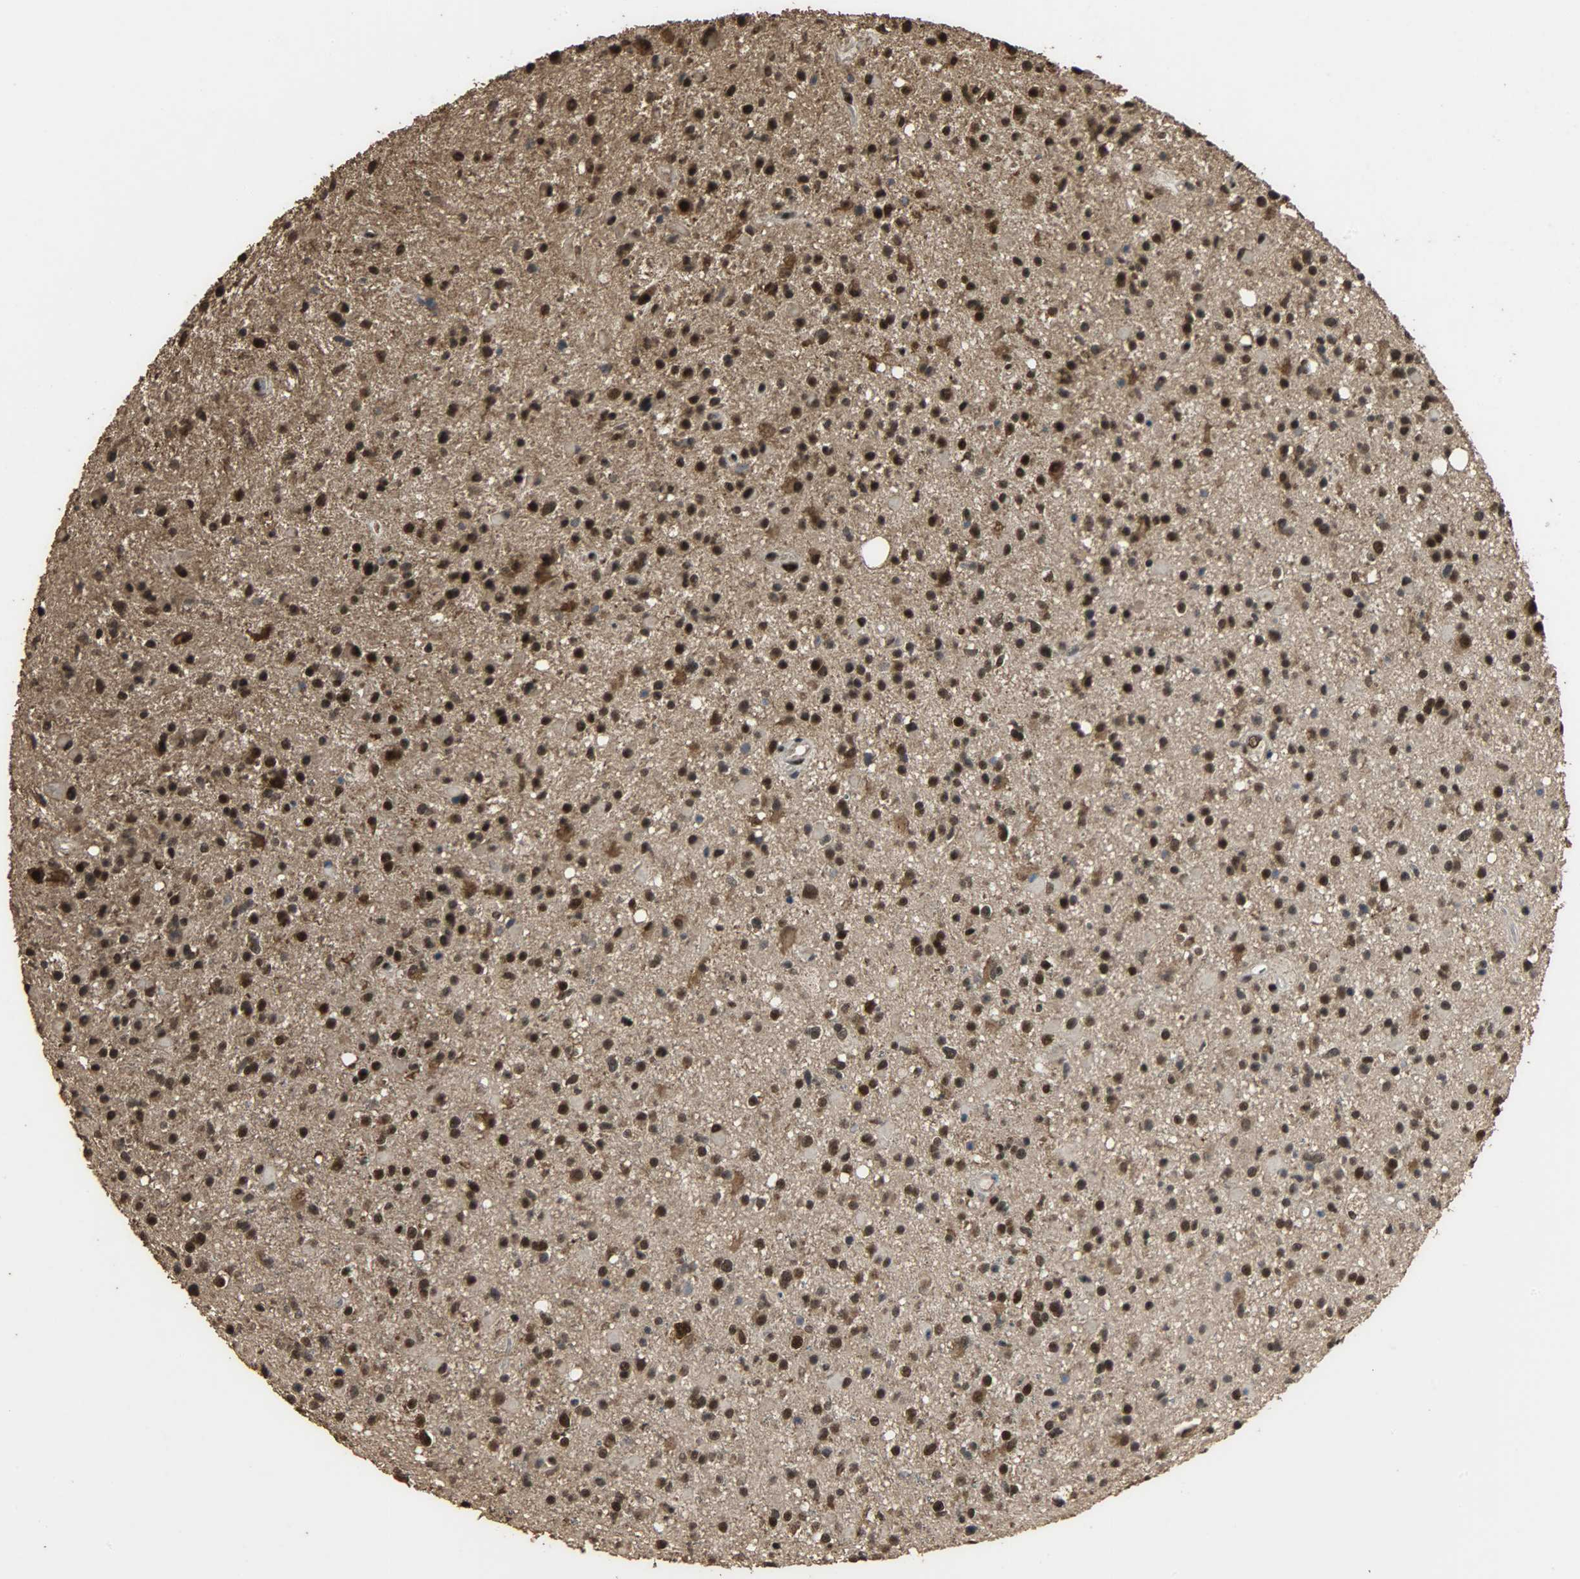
{"staining": {"intensity": "strong", "quantity": ">75%", "location": "cytoplasmic/membranous,nuclear"}, "tissue": "glioma", "cell_type": "Tumor cells", "image_type": "cancer", "snomed": [{"axis": "morphology", "description": "Glioma, malignant, High grade"}, {"axis": "topography", "description": "Brain"}], "caption": "Protein staining of glioma tissue shows strong cytoplasmic/membranous and nuclear positivity in about >75% of tumor cells.", "gene": "CCNT2", "patient": {"sex": "male", "age": 33}}